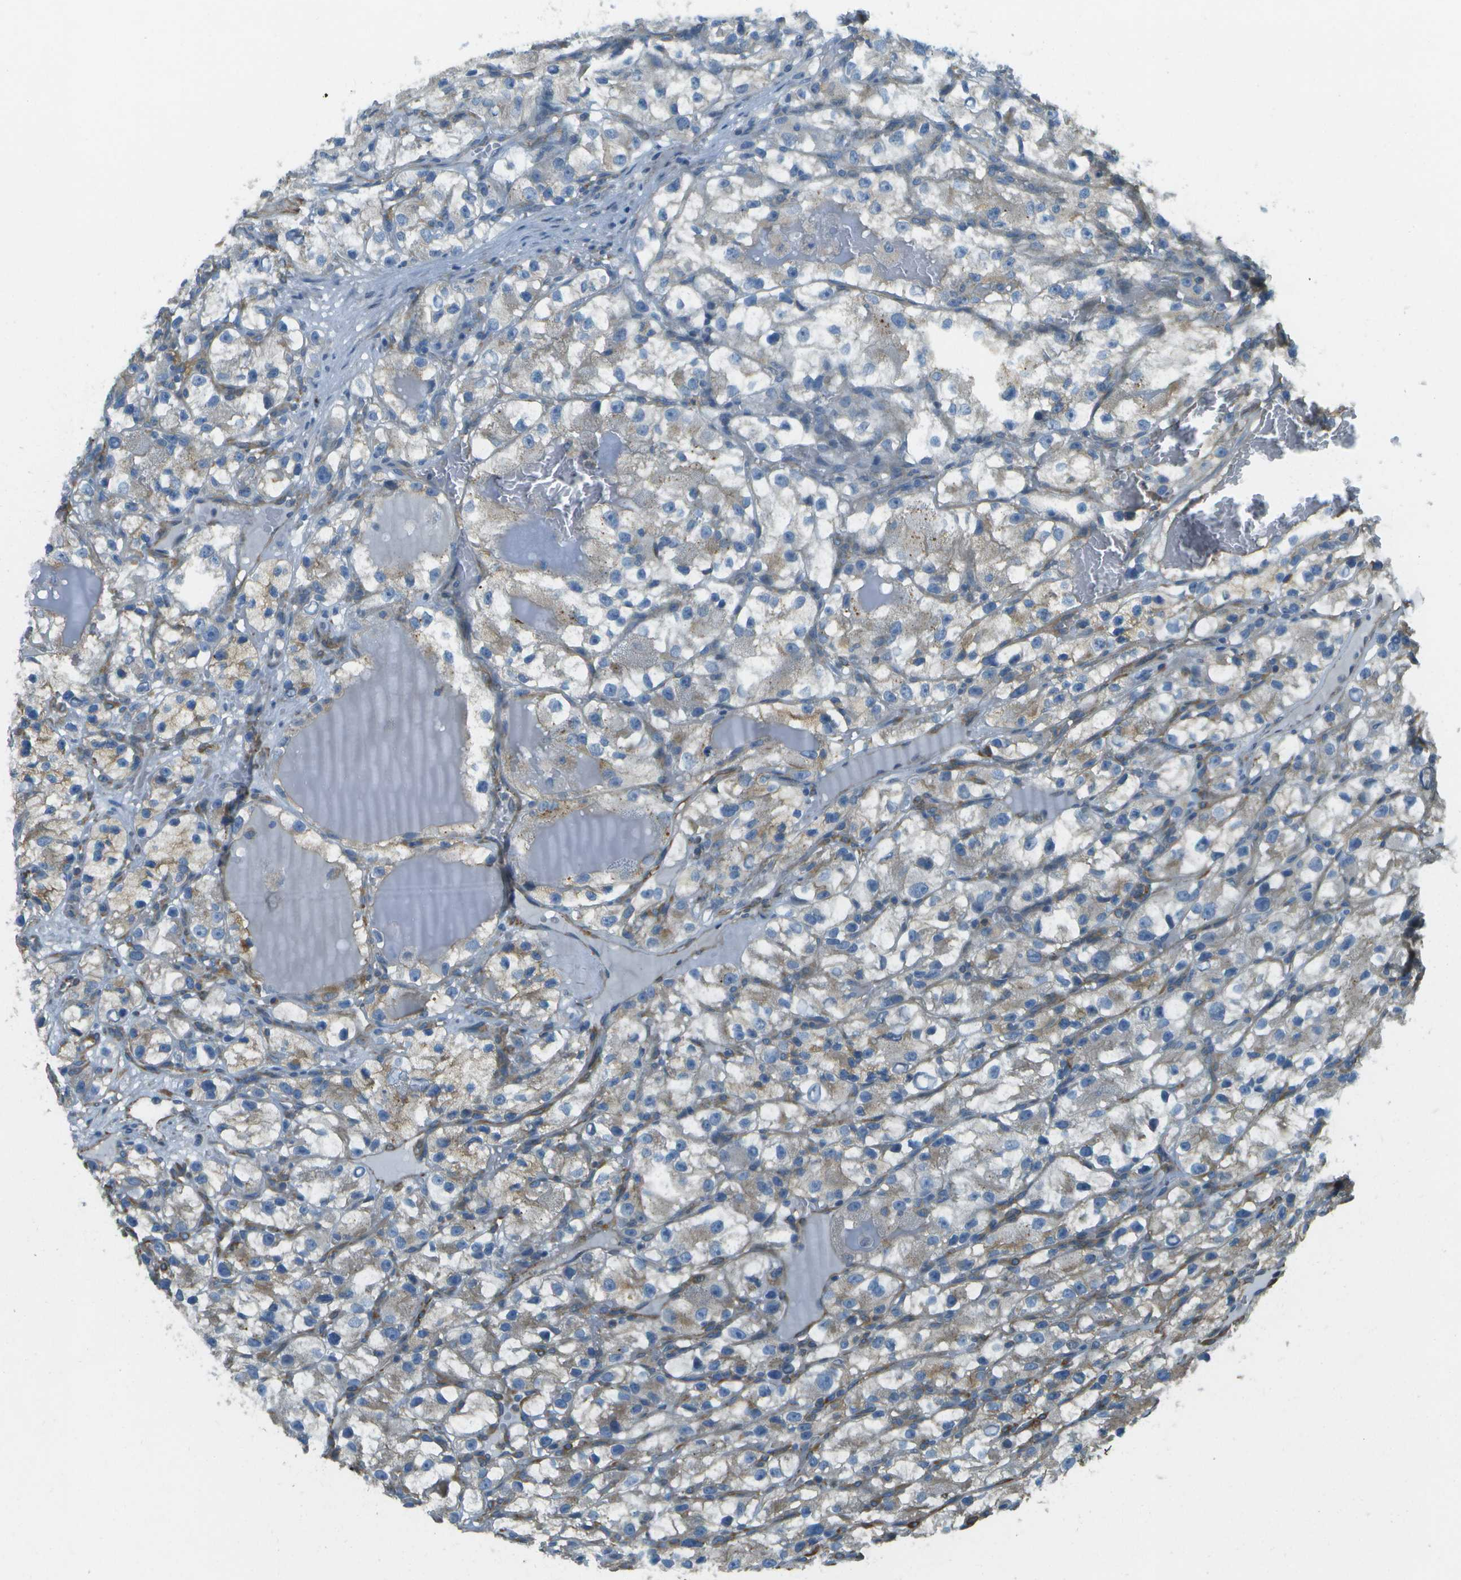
{"staining": {"intensity": "negative", "quantity": "none", "location": "none"}, "tissue": "renal cancer", "cell_type": "Tumor cells", "image_type": "cancer", "snomed": [{"axis": "morphology", "description": "Adenocarcinoma, NOS"}, {"axis": "topography", "description": "Kidney"}], "caption": "Immunohistochemistry photomicrograph of renal adenocarcinoma stained for a protein (brown), which reveals no positivity in tumor cells.", "gene": "MYH11", "patient": {"sex": "female", "age": 57}}